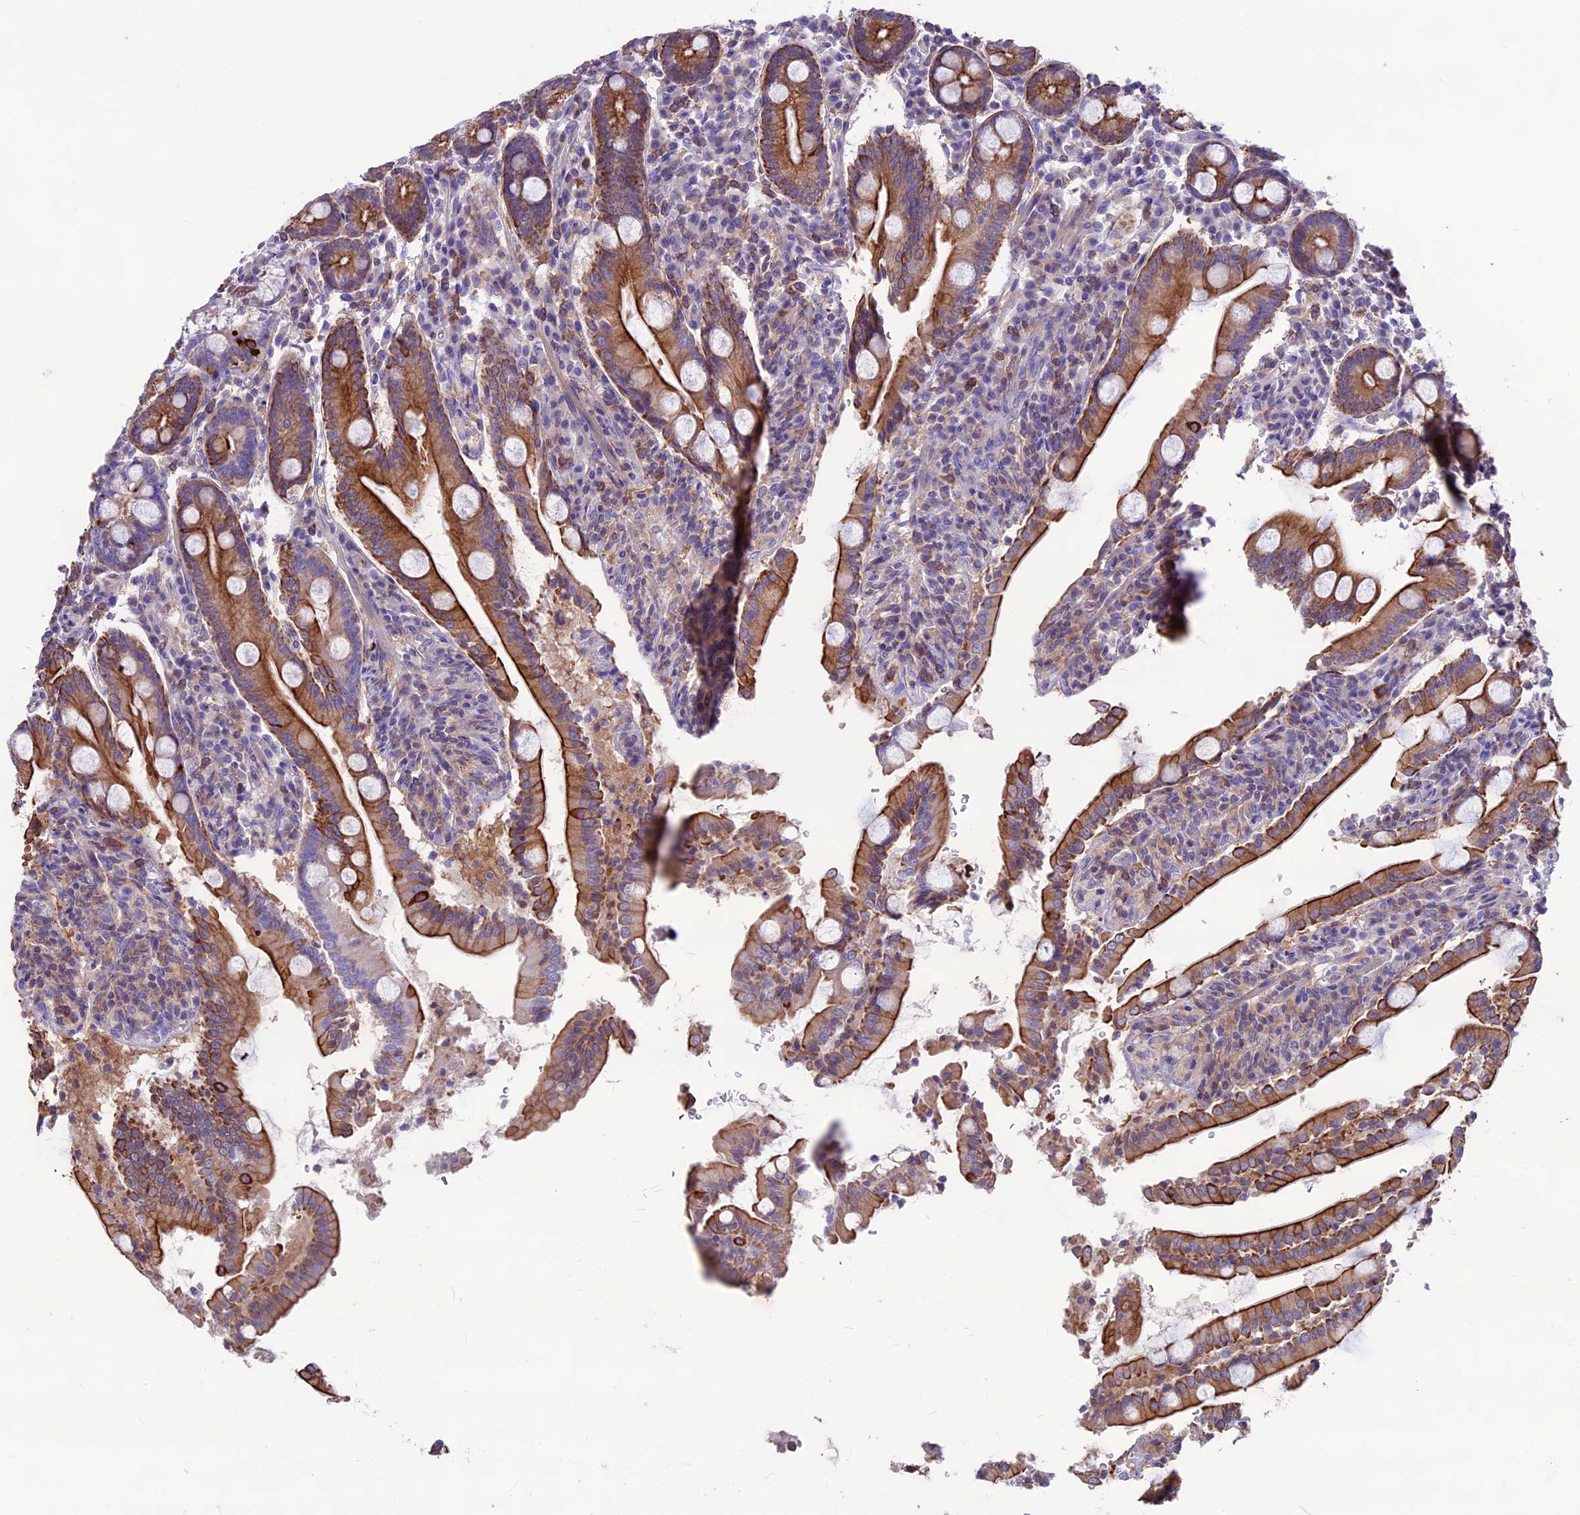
{"staining": {"intensity": "strong", "quantity": "25%-75%", "location": "cytoplasmic/membranous"}, "tissue": "duodenum", "cell_type": "Glandular cells", "image_type": "normal", "snomed": [{"axis": "morphology", "description": "Normal tissue, NOS"}, {"axis": "topography", "description": "Duodenum"}], "caption": "A micrograph of human duodenum stained for a protein displays strong cytoplasmic/membranous brown staining in glandular cells. The staining is performed using DAB (3,3'-diaminobenzidine) brown chromogen to label protein expression. The nuclei are counter-stained blue using hematoxylin.", "gene": "CDAN1", "patient": {"sex": "male", "age": 35}}